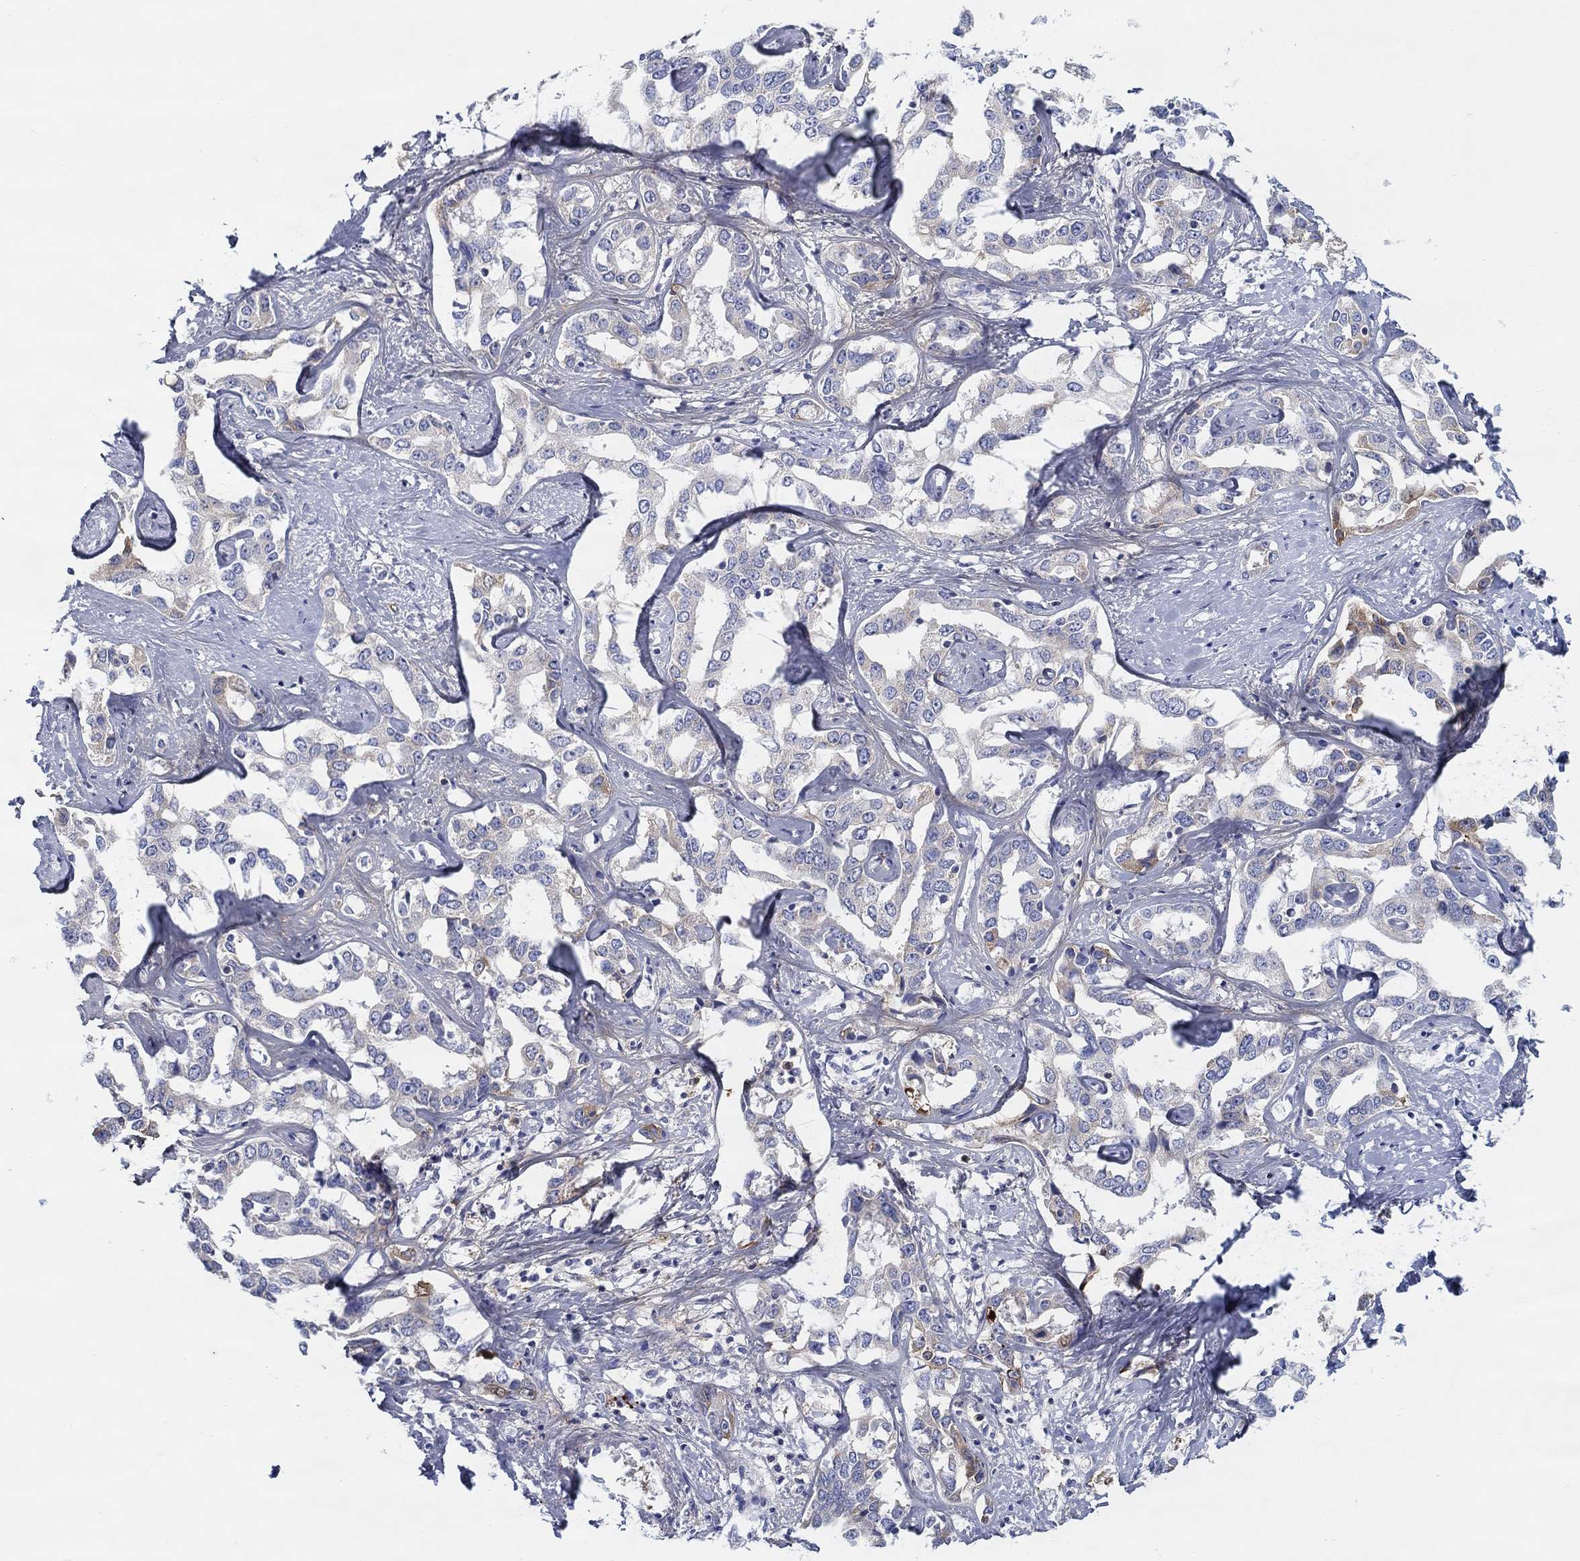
{"staining": {"intensity": "negative", "quantity": "none", "location": "none"}, "tissue": "liver cancer", "cell_type": "Tumor cells", "image_type": "cancer", "snomed": [{"axis": "morphology", "description": "Cholangiocarcinoma"}, {"axis": "topography", "description": "Liver"}], "caption": "A photomicrograph of human liver cancer (cholangiocarcinoma) is negative for staining in tumor cells.", "gene": "HAPLN4", "patient": {"sex": "male", "age": 59}}